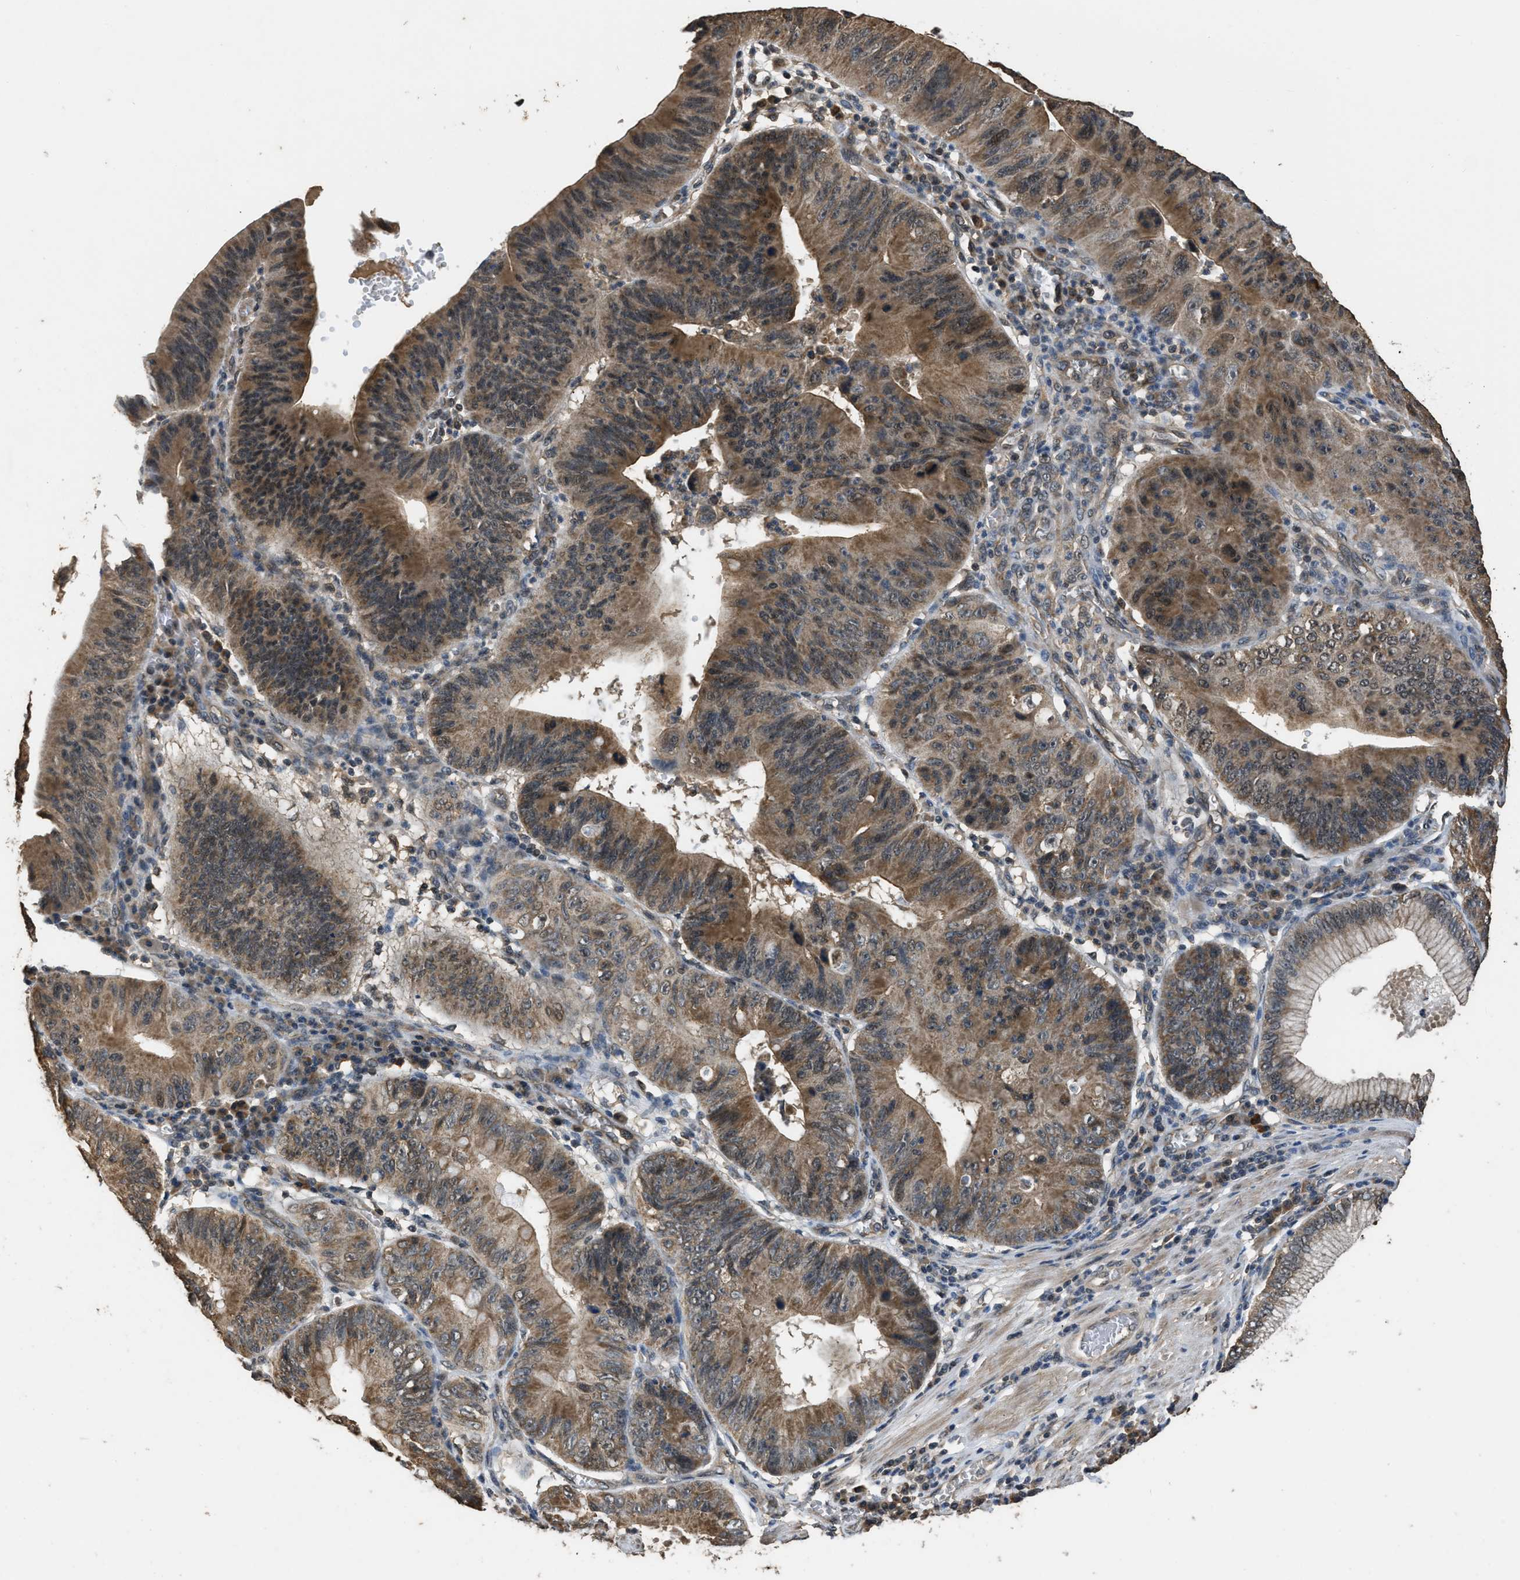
{"staining": {"intensity": "moderate", "quantity": ">75%", "location": "cytoplasmic/membranous"}, "tissue": "stomach cancer", "cell_type": "Tumor cells", "image_type": "cancer", "snomed": [{"axis": "morphology", "description": "Adenocarcinoma, NOS"}, {"axis": "topography", "description": "Stomach"}], "caption": "Immunohistochemical staining of stomach cancer (adenocarcinoma) shows medium levels of moderate cytoplasmic/membranous expression in approximately >75% of tumor cells.", "gene": "DENND6B", "patient": {"sex": "male", "age": 59}}